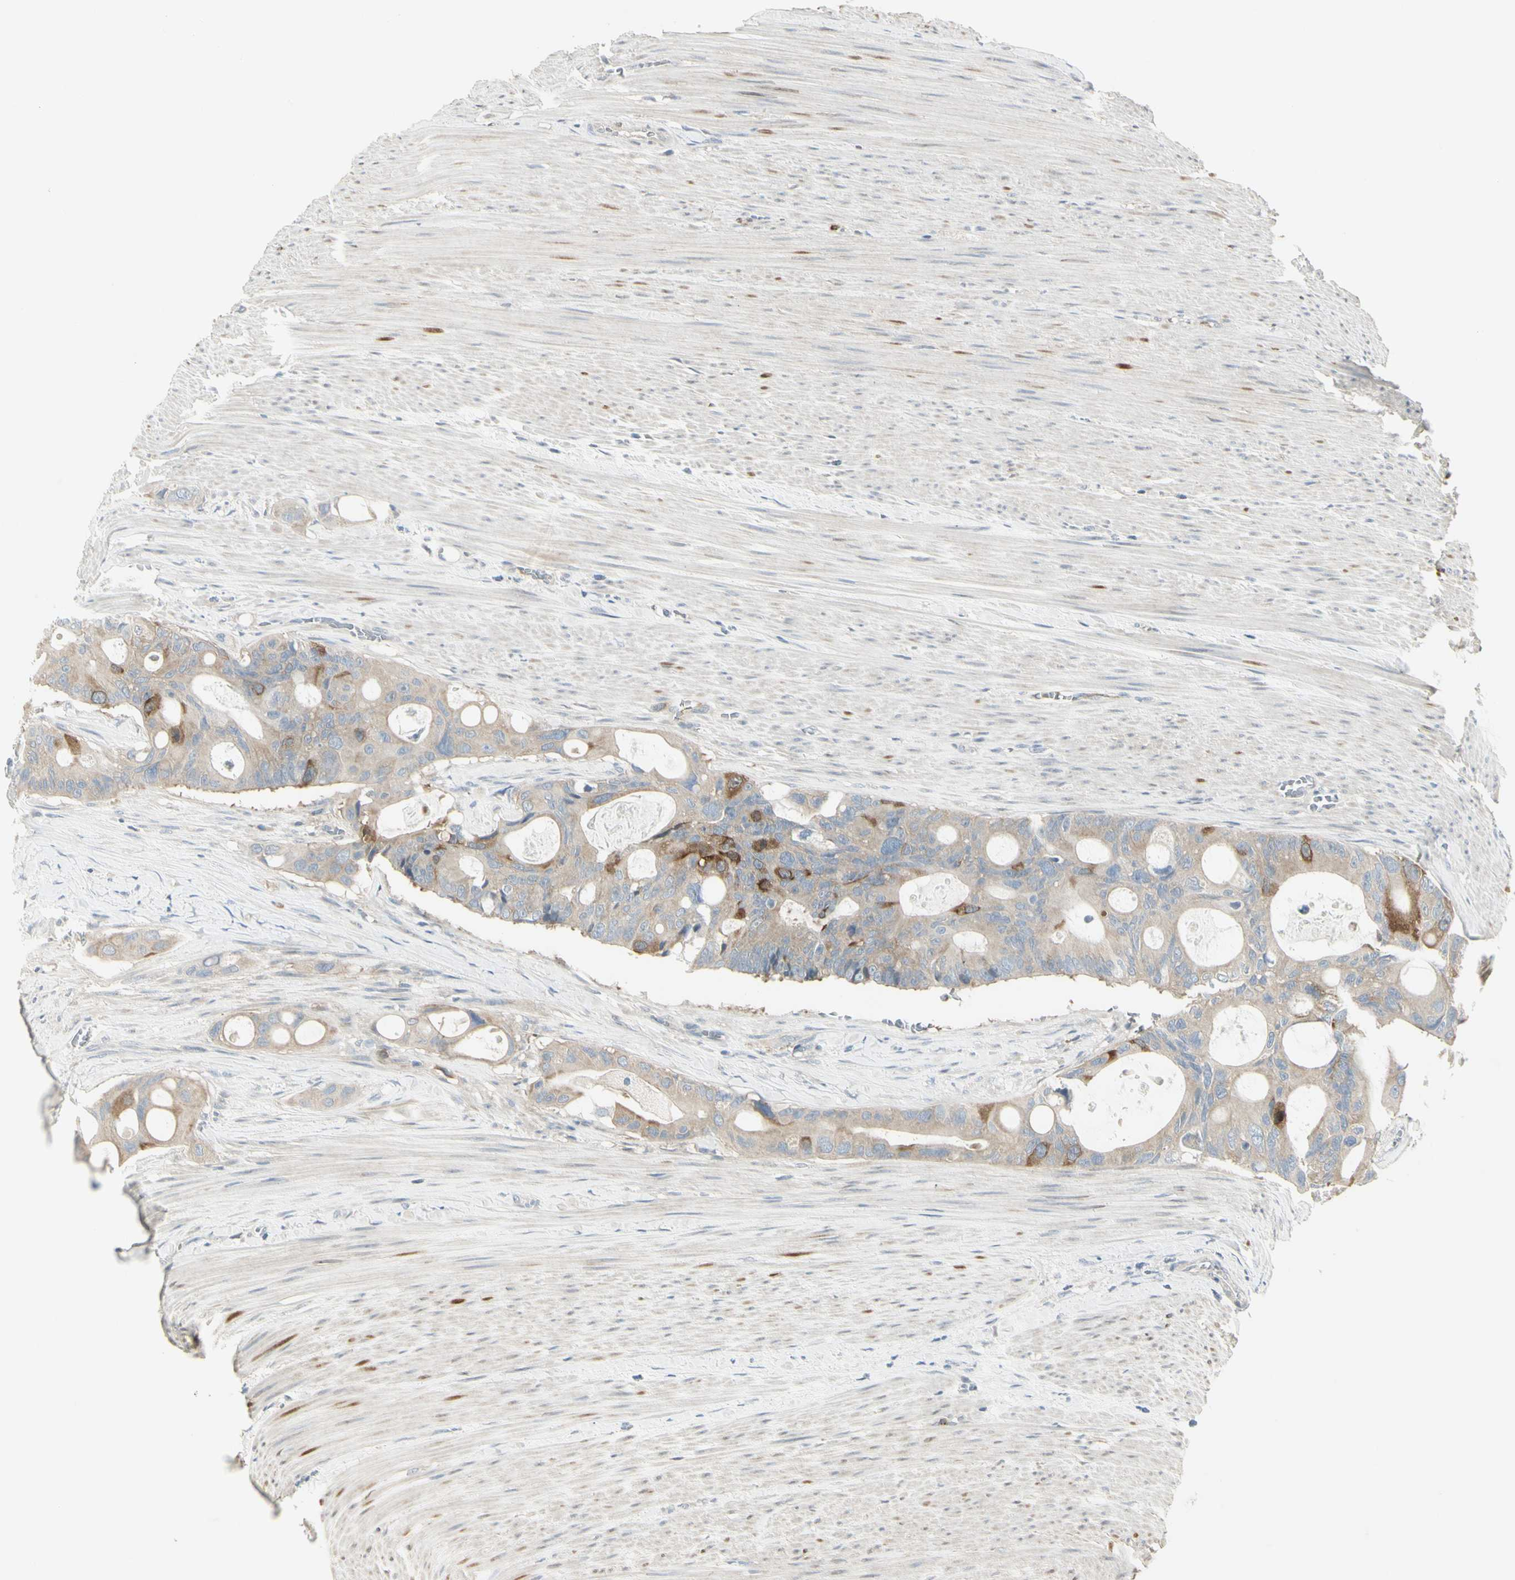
{"staining": {"intensity": "strong", "quantity": "<25%", "location": "cytoplasmic/membranous"}, "tissue": "colorectal cancer", "cell_type": "Tumor cells", "image_type": "cancer", "snomed": [{"axis": "morphology", "description": "Adenocarcinoma, NOS"}, {"axis": "topography", "description": "Colon"}], "caption": "Immunohistochemical staining of human colorectal cancer displays medium levels of strong cytoplasmic/membranous protein staining in approximately <25% of tumor cells. The protein is shown in brown color, while the nuclei are stained blue.", "gene": "CCNB2", "patient": {"sex": "female", "age": 57}}